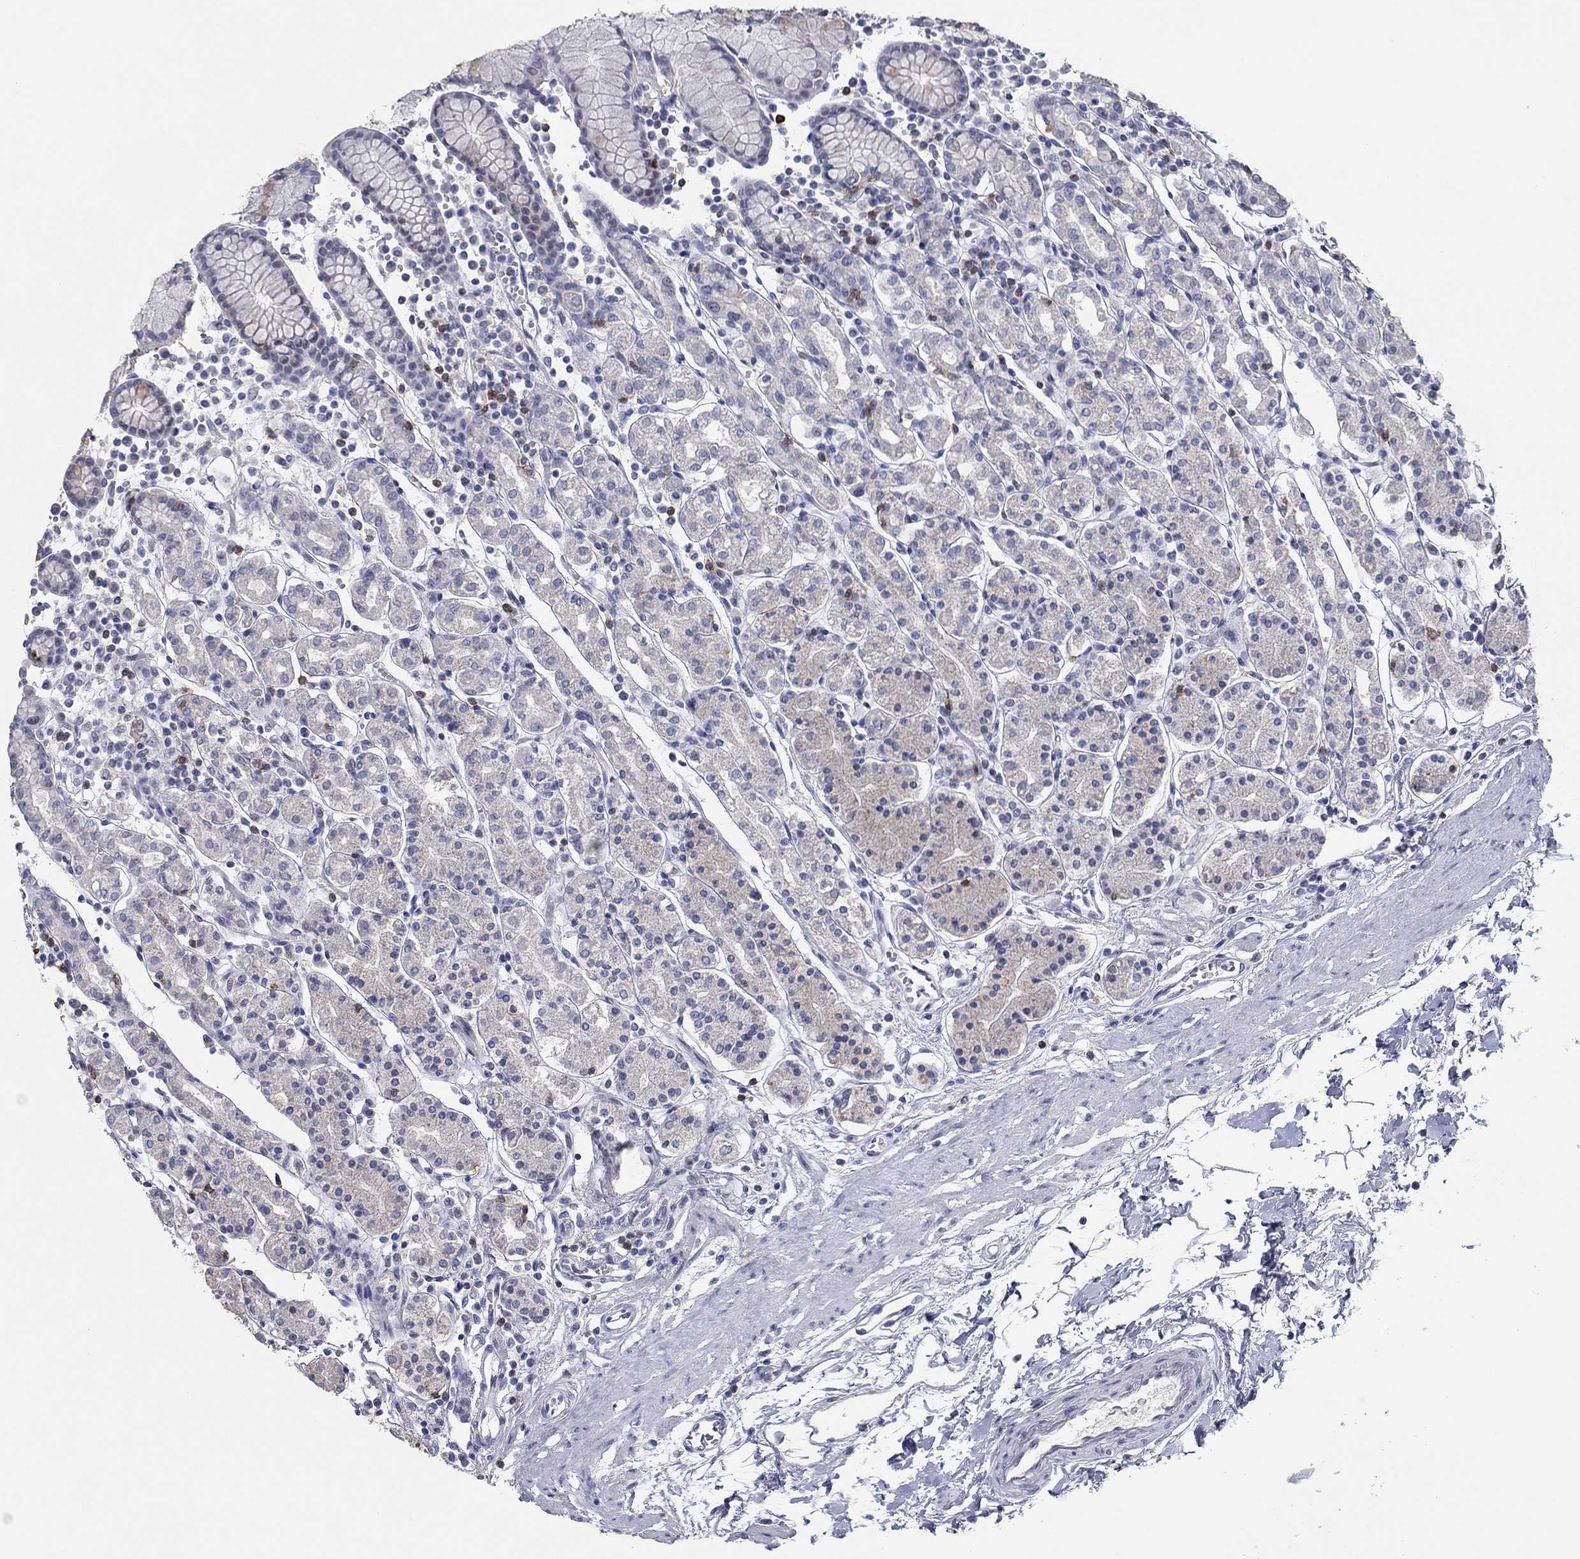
{"staining": {"intensity": "negative", "quantity": "none", "location": "none"}, "tissue": "stomach", "cell_type": "Glandular cells", "image_type": "normal", "snomed": [{"axis": "morphology", "description": "Normal tissue, NOS"}, {"axis": "topography", "description": "Stomach, upper"}, {"axis": "topography", "description": "Stomach"}], "caption": "Micrograph shows no protein expression in glandular cells of benign stomach. The staining is performed using DAB brown chromogen with nuclei counter-stained in using hematoxylin.", "gene": "ITGAE", "patient": {"sex": "male", "age": 62}}